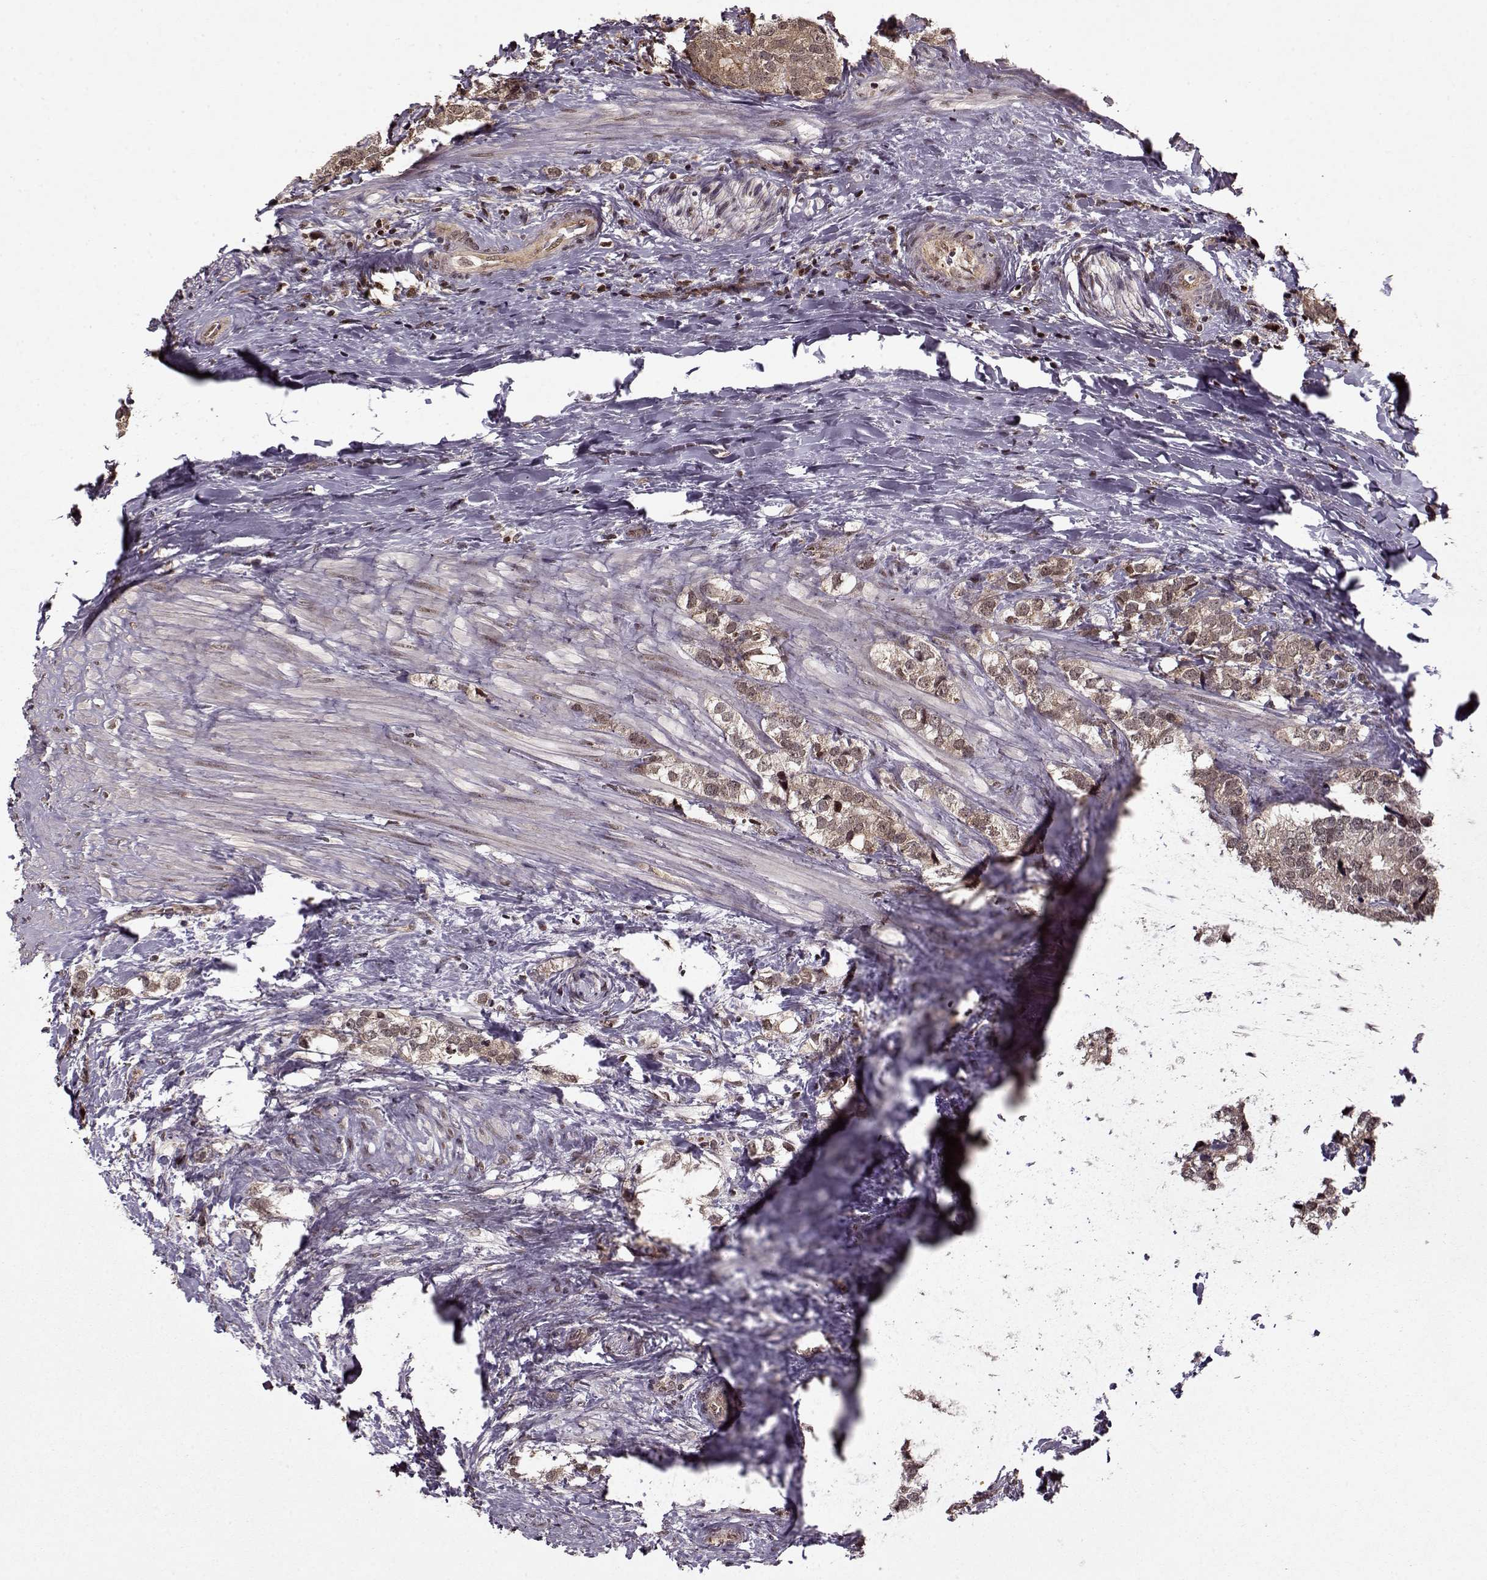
{"staining": {"intensity": "weak", "quantity": ">75%", "location": "cytoplasmic/membranous,nuclear"}, "tissue": "prostate cancer", "cell_type": "Tumor cells", "image_type": "cancer", "snomed": [{"axis": "morphology", "description": "Adenocarcinoma, NOS"}, {"axis": "topography", "description": "Prostate and seminal vesicle, NOS"}], "caption": "This photomicrograph demonstrates prostate cancer stained with immunohistochemistry to label a protein in brown. The cytoplasmic/membranous and nuclear of tumor cells show weak positivity for the protein. Nuclei are counter-stained blue.", "gene": "PSMA7", "patient": {"sex": "male", "age": 63}}